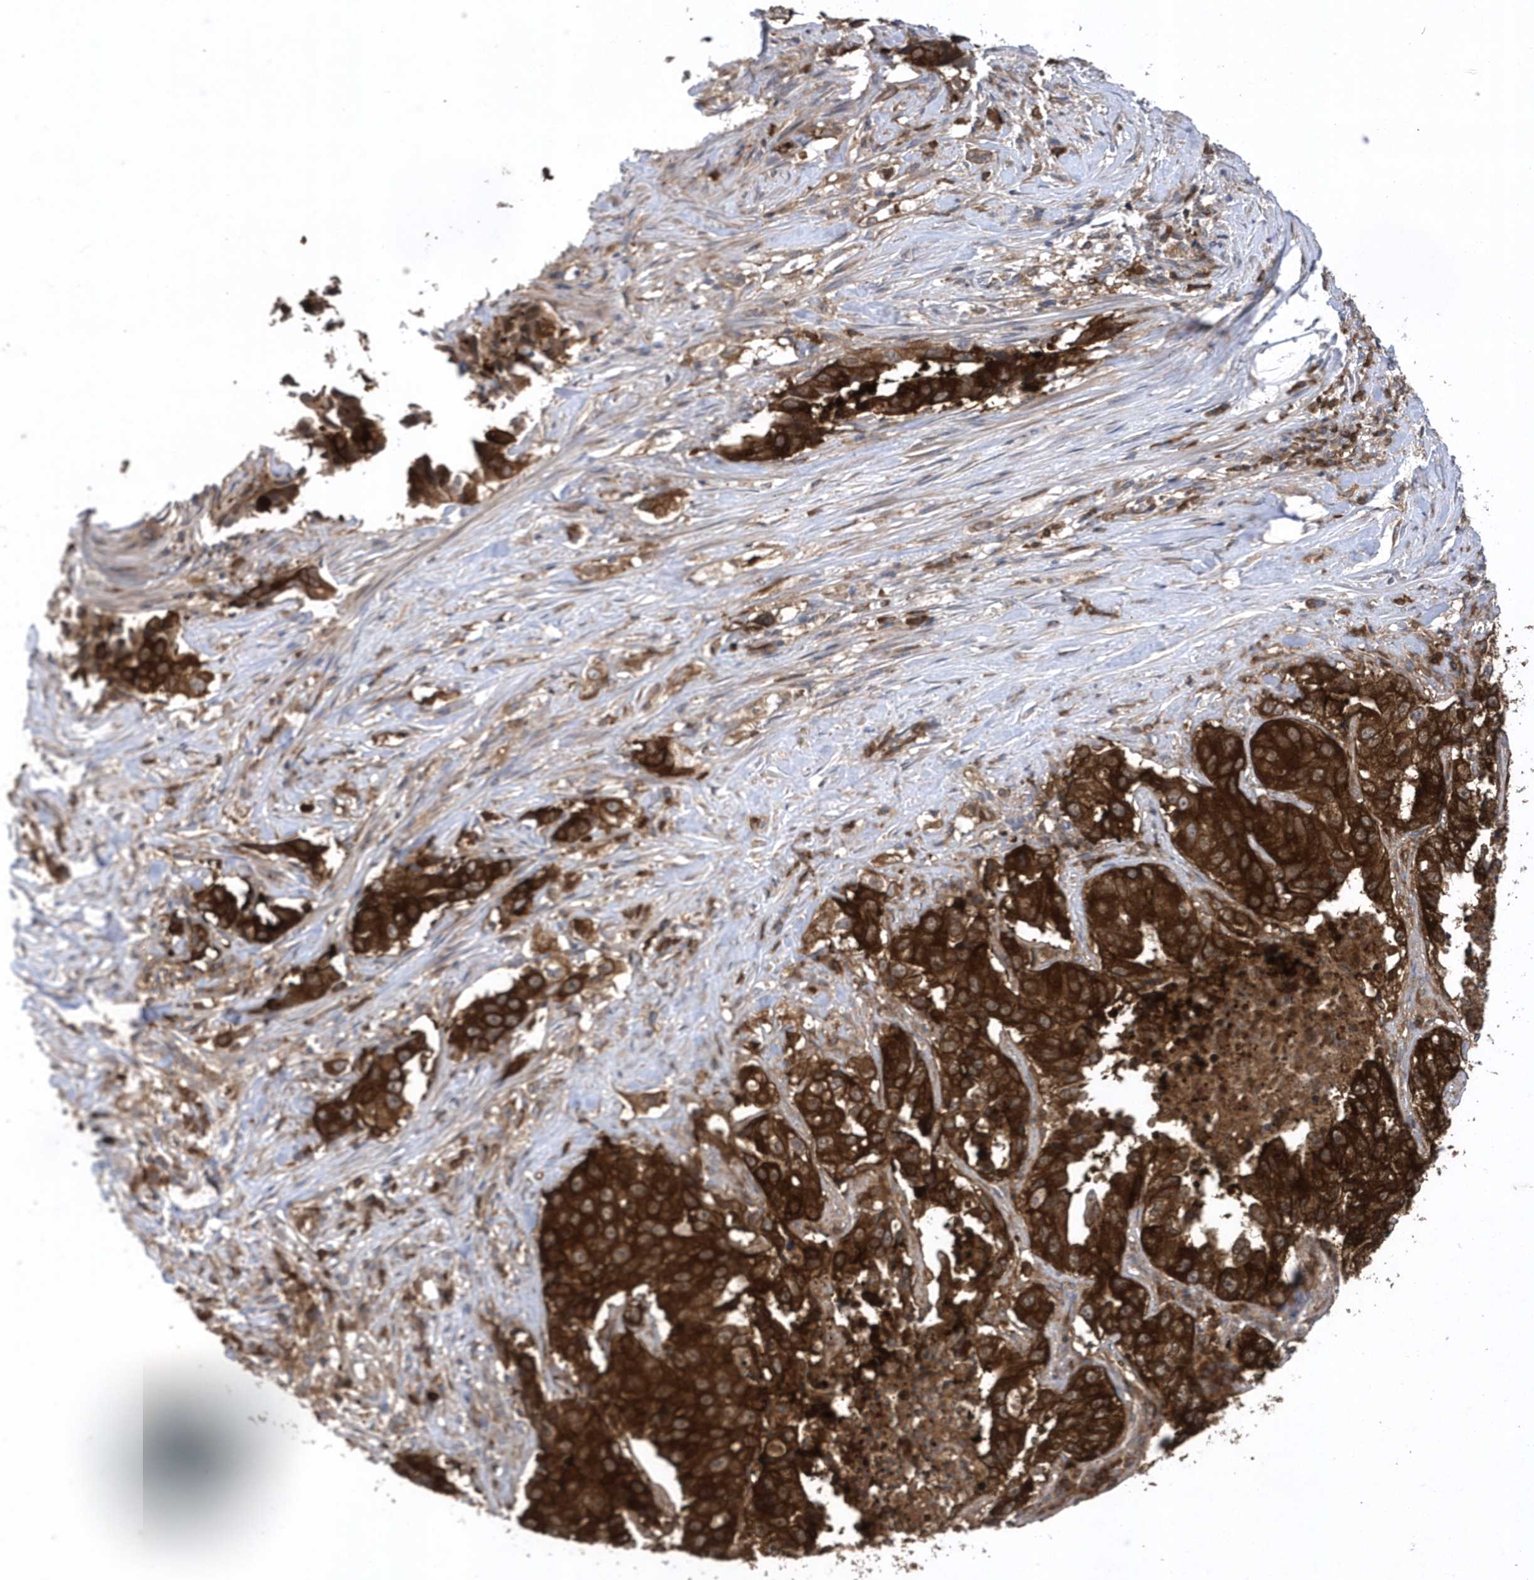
{"staining": {"intensity": "strong", "quantity": ">75%", "location": "cytoplasmic/membranous"}, "tissue": "lung cancer", "cell_type": "Tumor cells", "image_type": "cancer", "snomed": [{"axis": "morphology", "description": "Adenocarcinoma, NOS"}, {"axis": "topography", "description": "Lung"}], "caption": "Protein staining displays strong cytoplasmic/membranous staining in approximately >75% of tumor cells in lung adenocarcinoma.", "gene": "PAICS", "patient": {"sex": "female", "age": 51}}